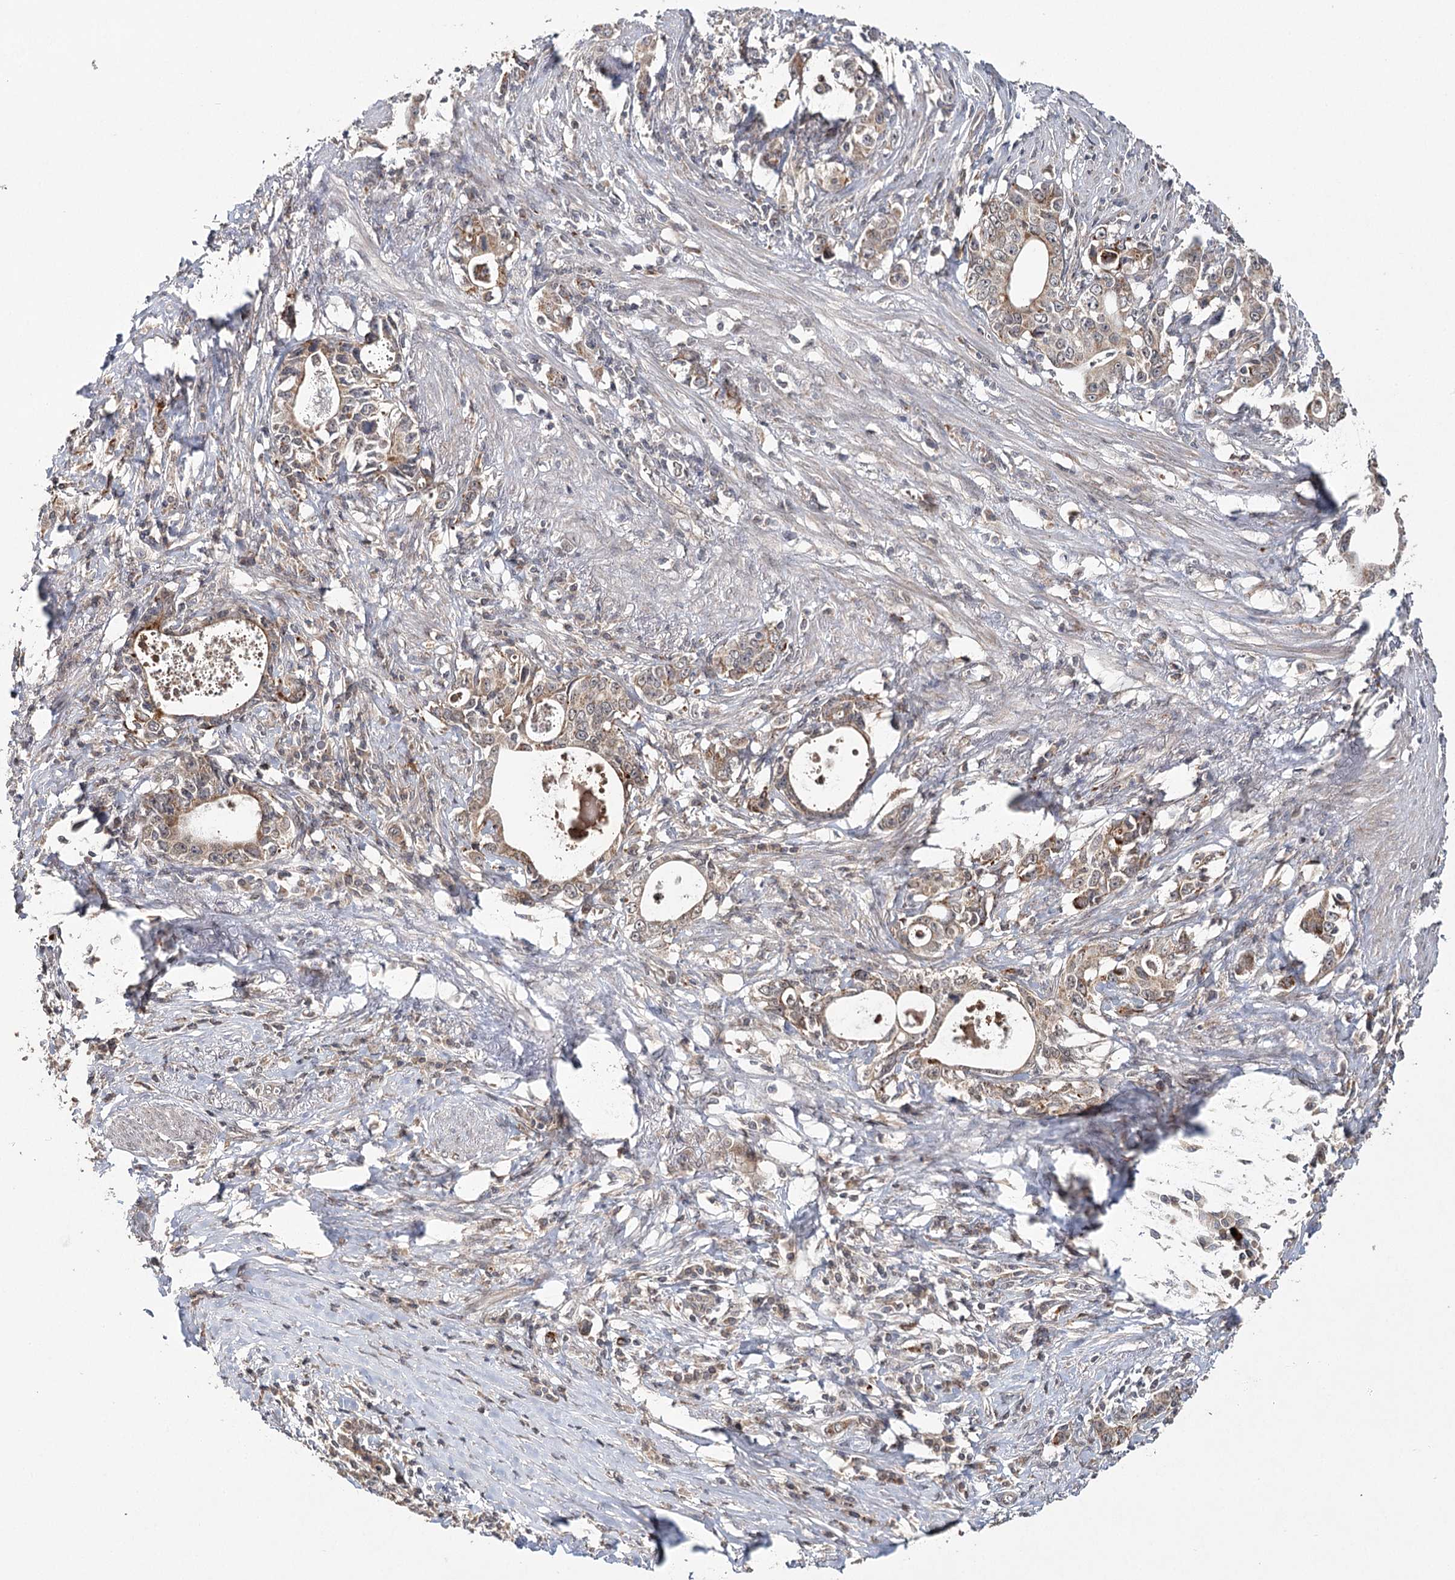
{"staining": {"intensity": "moderate", "quantity": ">75%", "location": "cytoplasmic/membranous"}, "tissue": "stomach cancer", "cell_type": "Tumor cells", "image_type": "cancer", "snomed": [{"axis": "morphology", "description": "Adenocarcinoma, NOS"}, {"axis": "topography", "description": "Stomach, lower"}], "caption": "An IHC image of tumor tissue is shown. Protein staining in brown shows moderate cytoplasmic/membranous positivity in stomach adenocarcinoma within tumor cells.", "gene": "ZNRF3", "patient": {"sex": "female", "age": 72}}